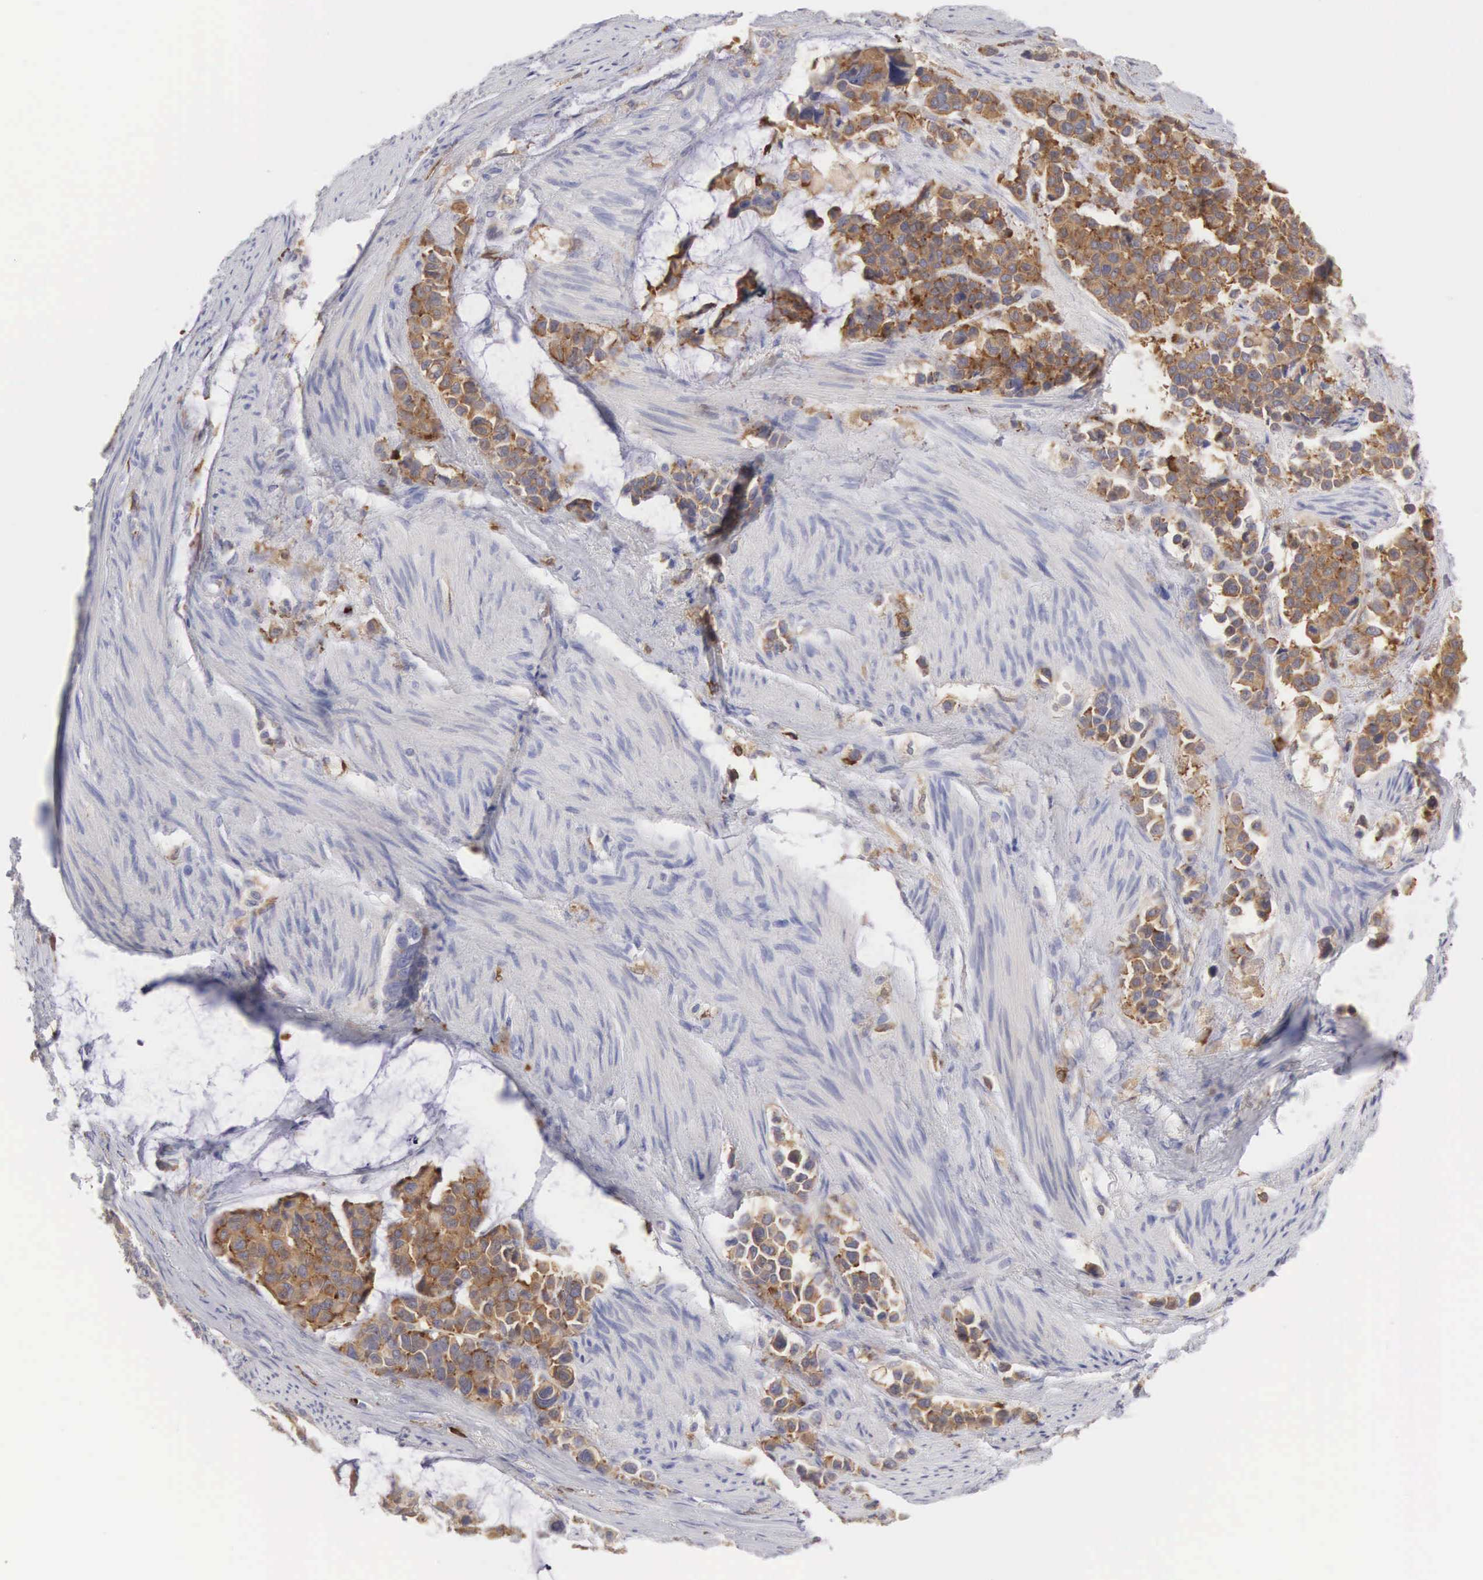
{"staining": {"intensity": "strong", "quantity": ">75%", "location": "cytoplasmic/membranous"}, "tissue": "stomach cancer", "cell_type": "Tumor cells", "image_type": "cancer", "snomed": [{"axis": "morphology", "description": "Adenocarcinoma, NOS"}, {"axis": "topography", "description": "Stomach, upper"}], "caption": "About >75% of tumor cells in stomach adenocarcinoma exhibit strong cytoplasmic/membranous protein expression as visualized by brown immunohistochemical staining.", "gene": "SH3BP1", "patient": {"sex": "male", "age": 71}}